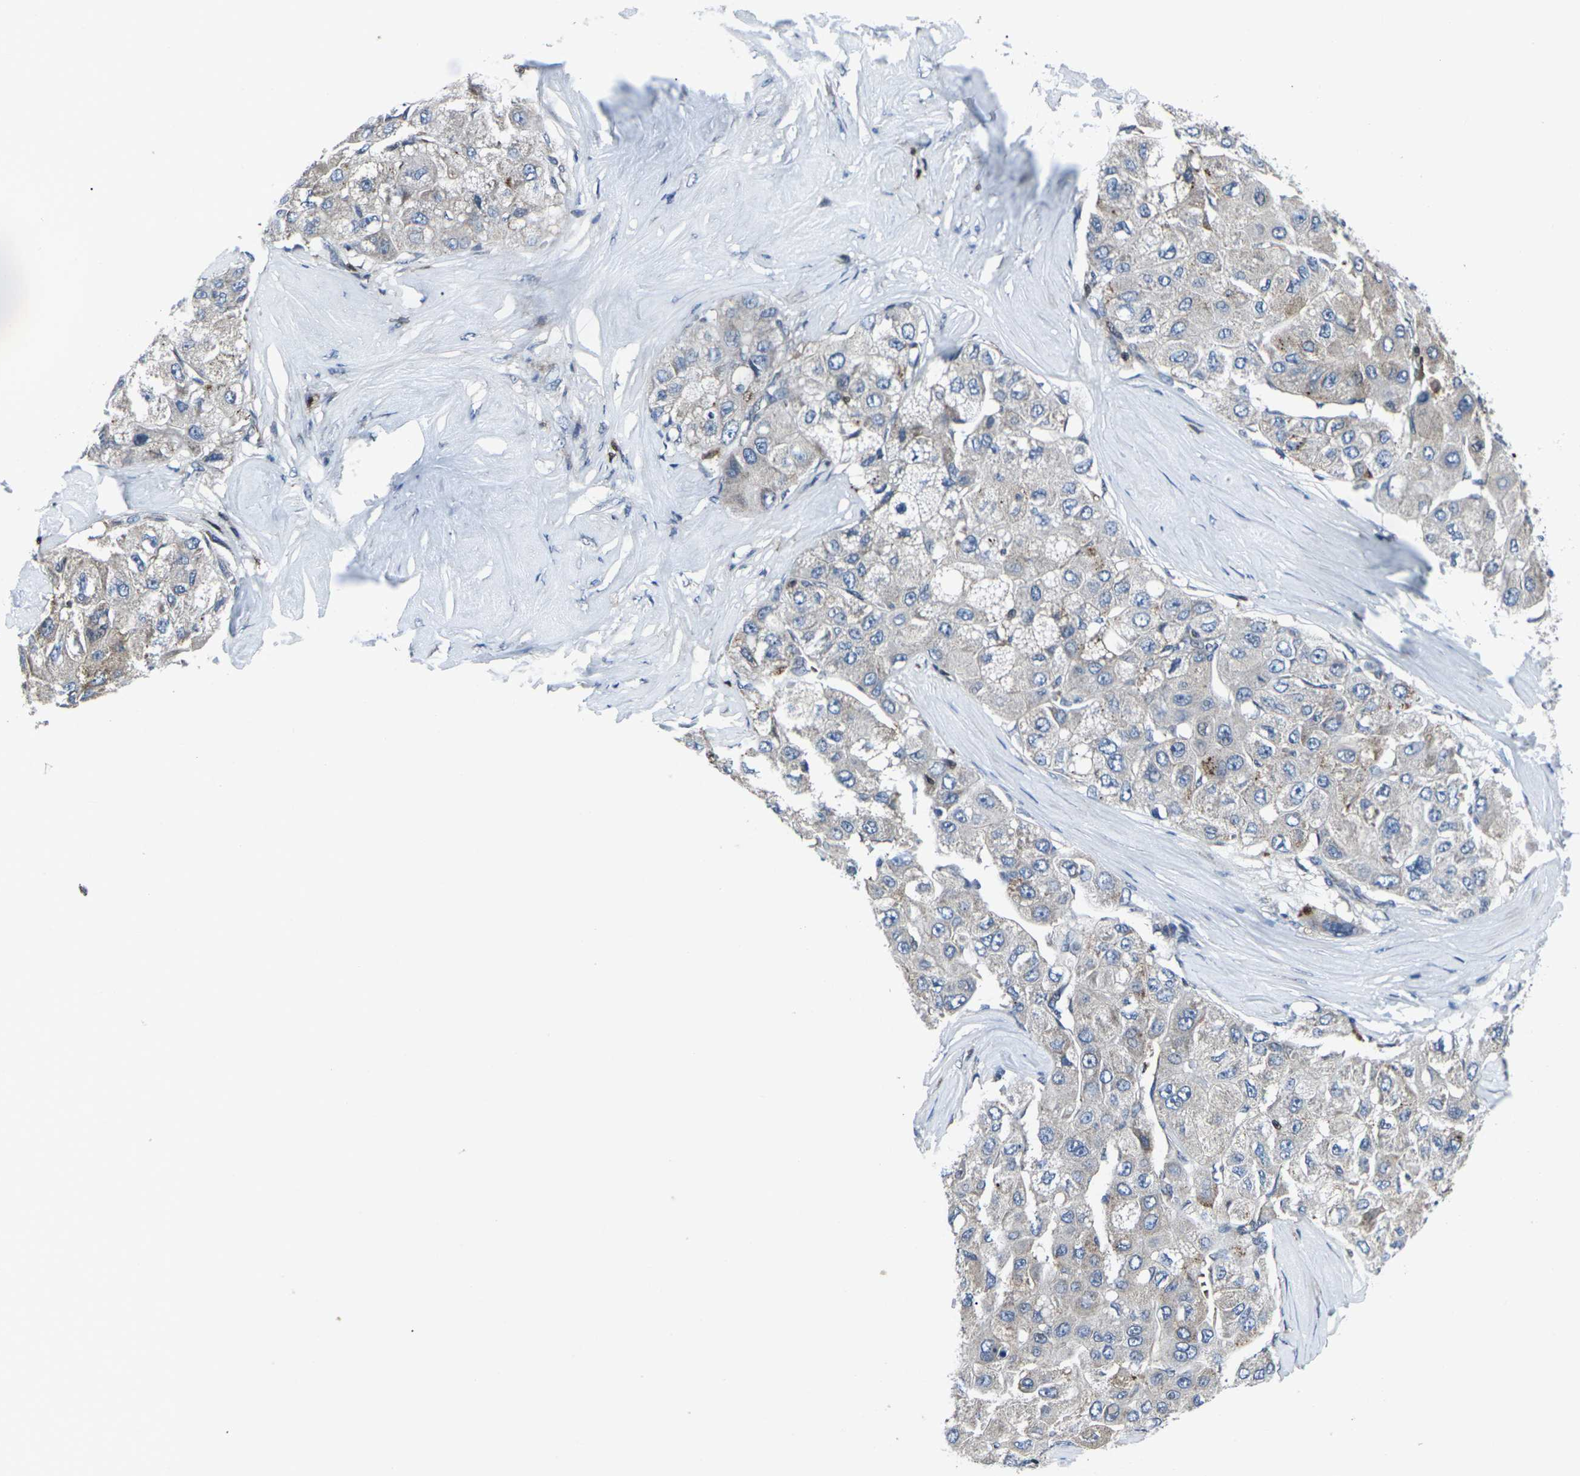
{"staining": {"intensity": "moderate", "quantity": "25%-75%", "location": "cytoplasmic/membranous"}, "tissue": "liver cancer", "cell_type": "Tumor cells", "image_type": "cancer", "snomed": [{"axis": "morphology", "description": "Carcinoma, Hepatocellular, NOS"}, {"axis": "topography", "description": "Liver"}], "caption": "The histopathology image exhibits a brown stain indicating the presence of a protein in the cytoplasmic/membranous of tumor cells in liver cancer (hepatocellular carcinoma).", "gene": "STAT4", "patient": {"sex": "male", "age": 80}}